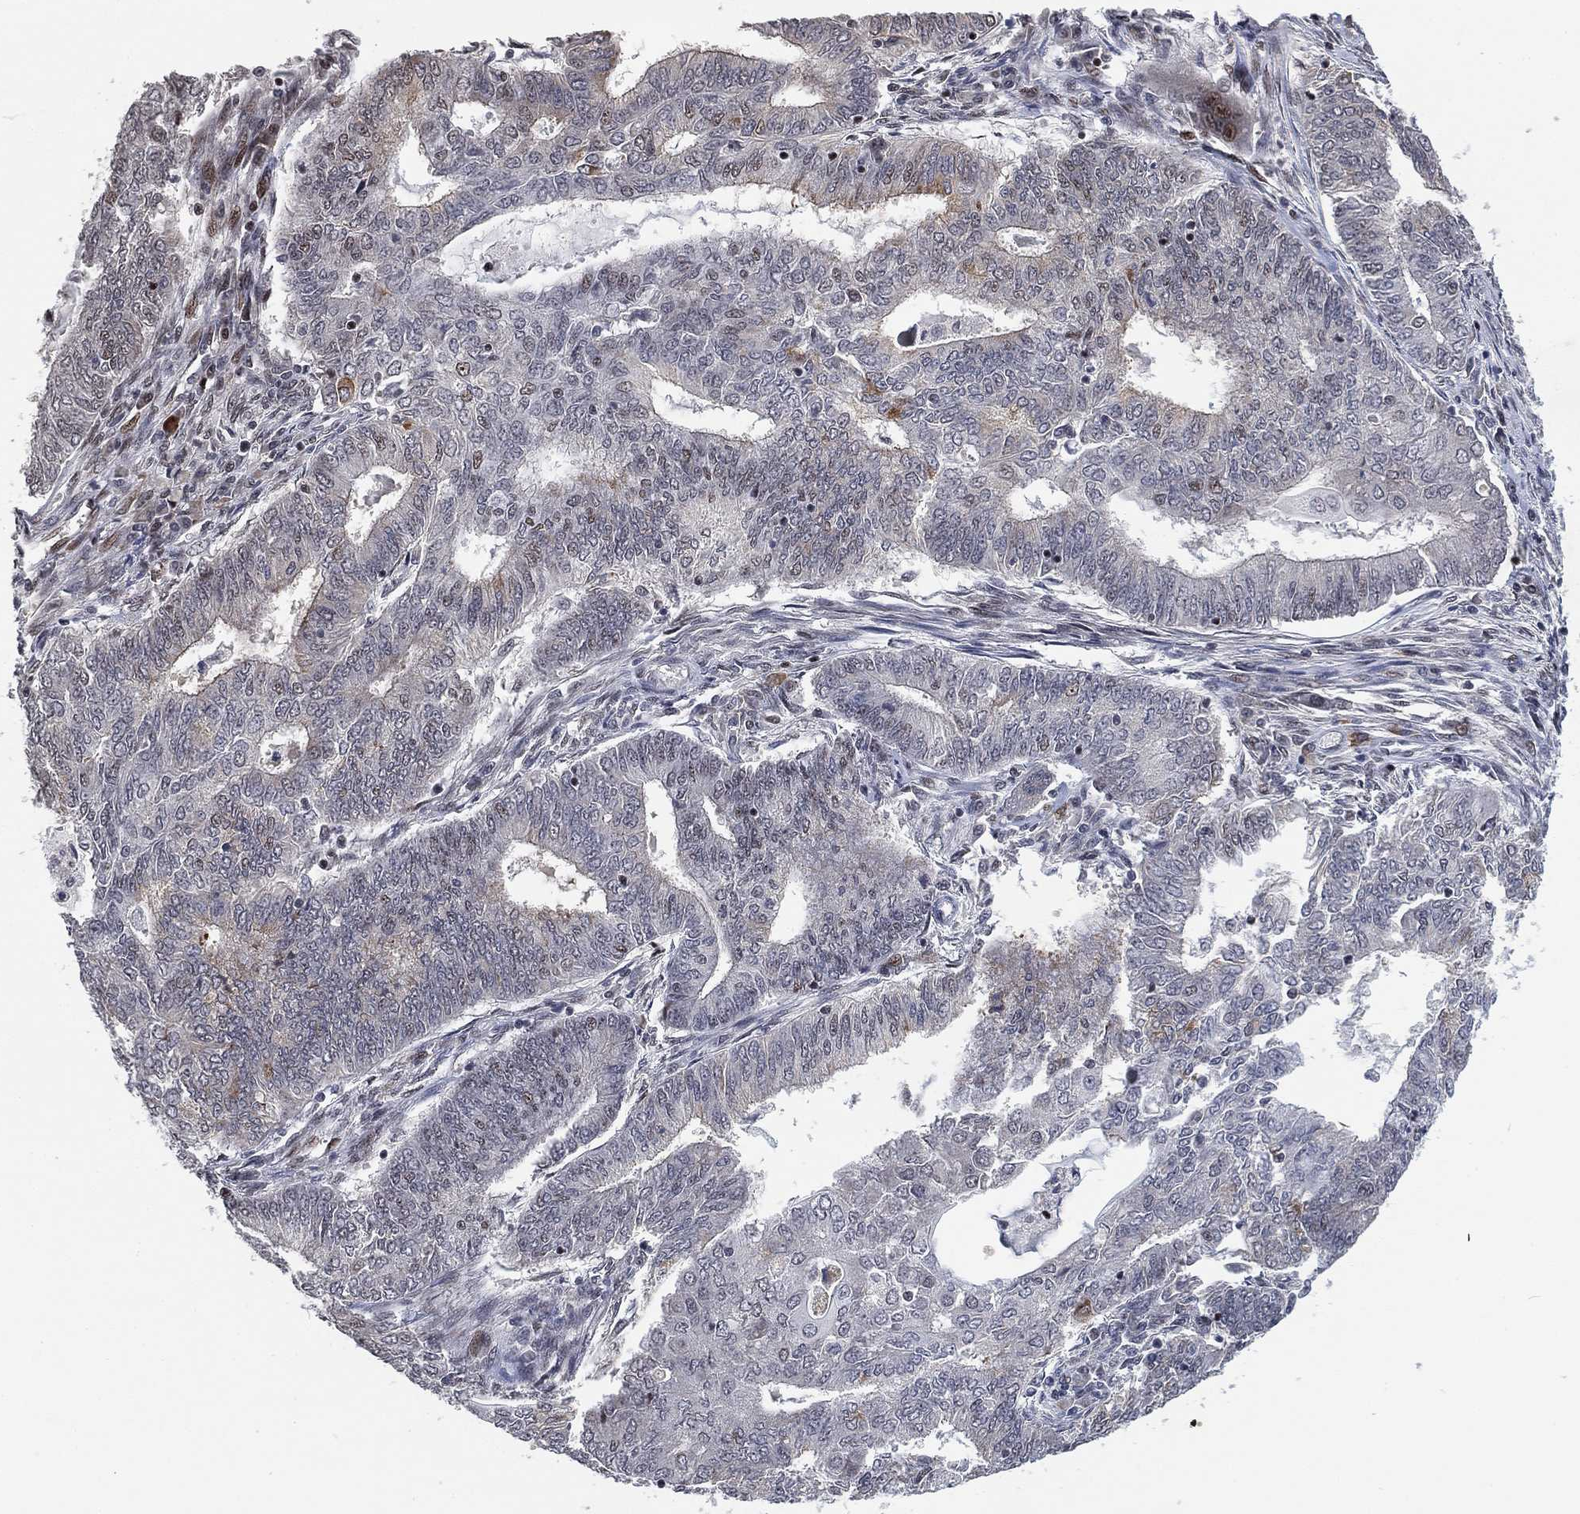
{"staining": {"intensity": "negative", "quantity": "none", "location": "none"}, "tissue": "endometrial cancer", "cell_type": "Tumor cells", "image_type": "cancer", "snomed": [{"axis": "morphology", "description": "Adenocarcinoma, NOS"}, {"axis": "topography", "description": "Endometrium"}], "caption": "An immunohistochemistry micrograph of endometrial cancer (adenocarcinoma) is shown. There is no staining in tumor cells of endometrial cancer (adenocarcinoma).", "gene": "ZSCAN30", "patient": {"sex": "female", "age": 62}}